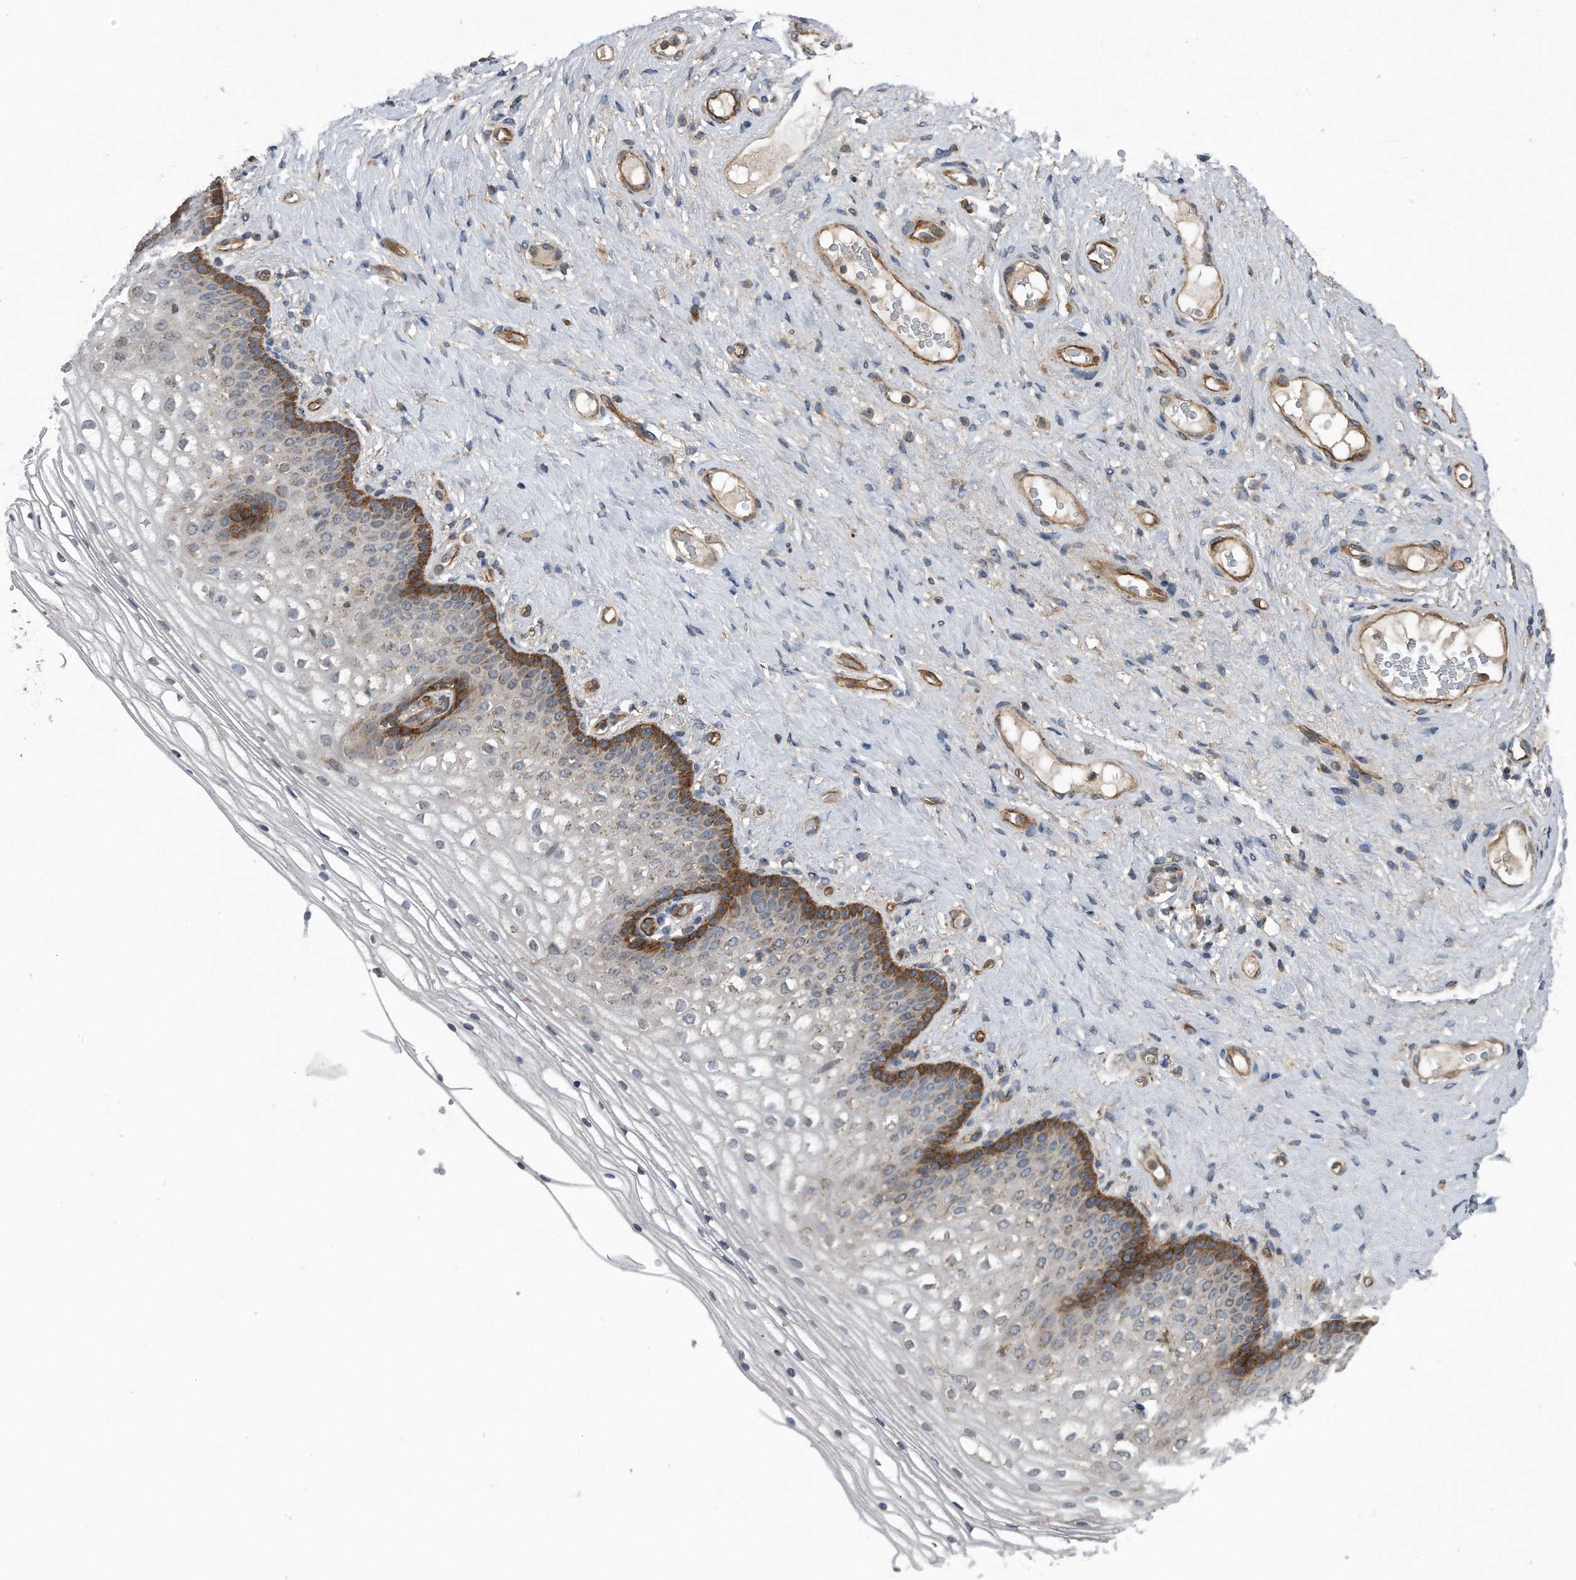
{"staining": {"intensity": "strong", "quantity": "<25%", "location": "cytoplasmic/membranous"}, "tissue": "vagina", "cell_type": "Squamous epithelial cells", "image_type": "normal", "snomed": [{"axis": "morphology", "description": "Normal tissue, NOS"}, {"axis": "topography", "description": "Vagina"}], "caption": "This photomicrograph displays unremarkable vagina stained with immunohistochemistry (IHC) to label a protein in brown. The cytoplasmic/membranous of squamous epithelial cells show strong positivity for the protein. Nuclei are counter-stained blue.", "gene": "LYRM4", "patient": {"sex": "female", "age": 60}}